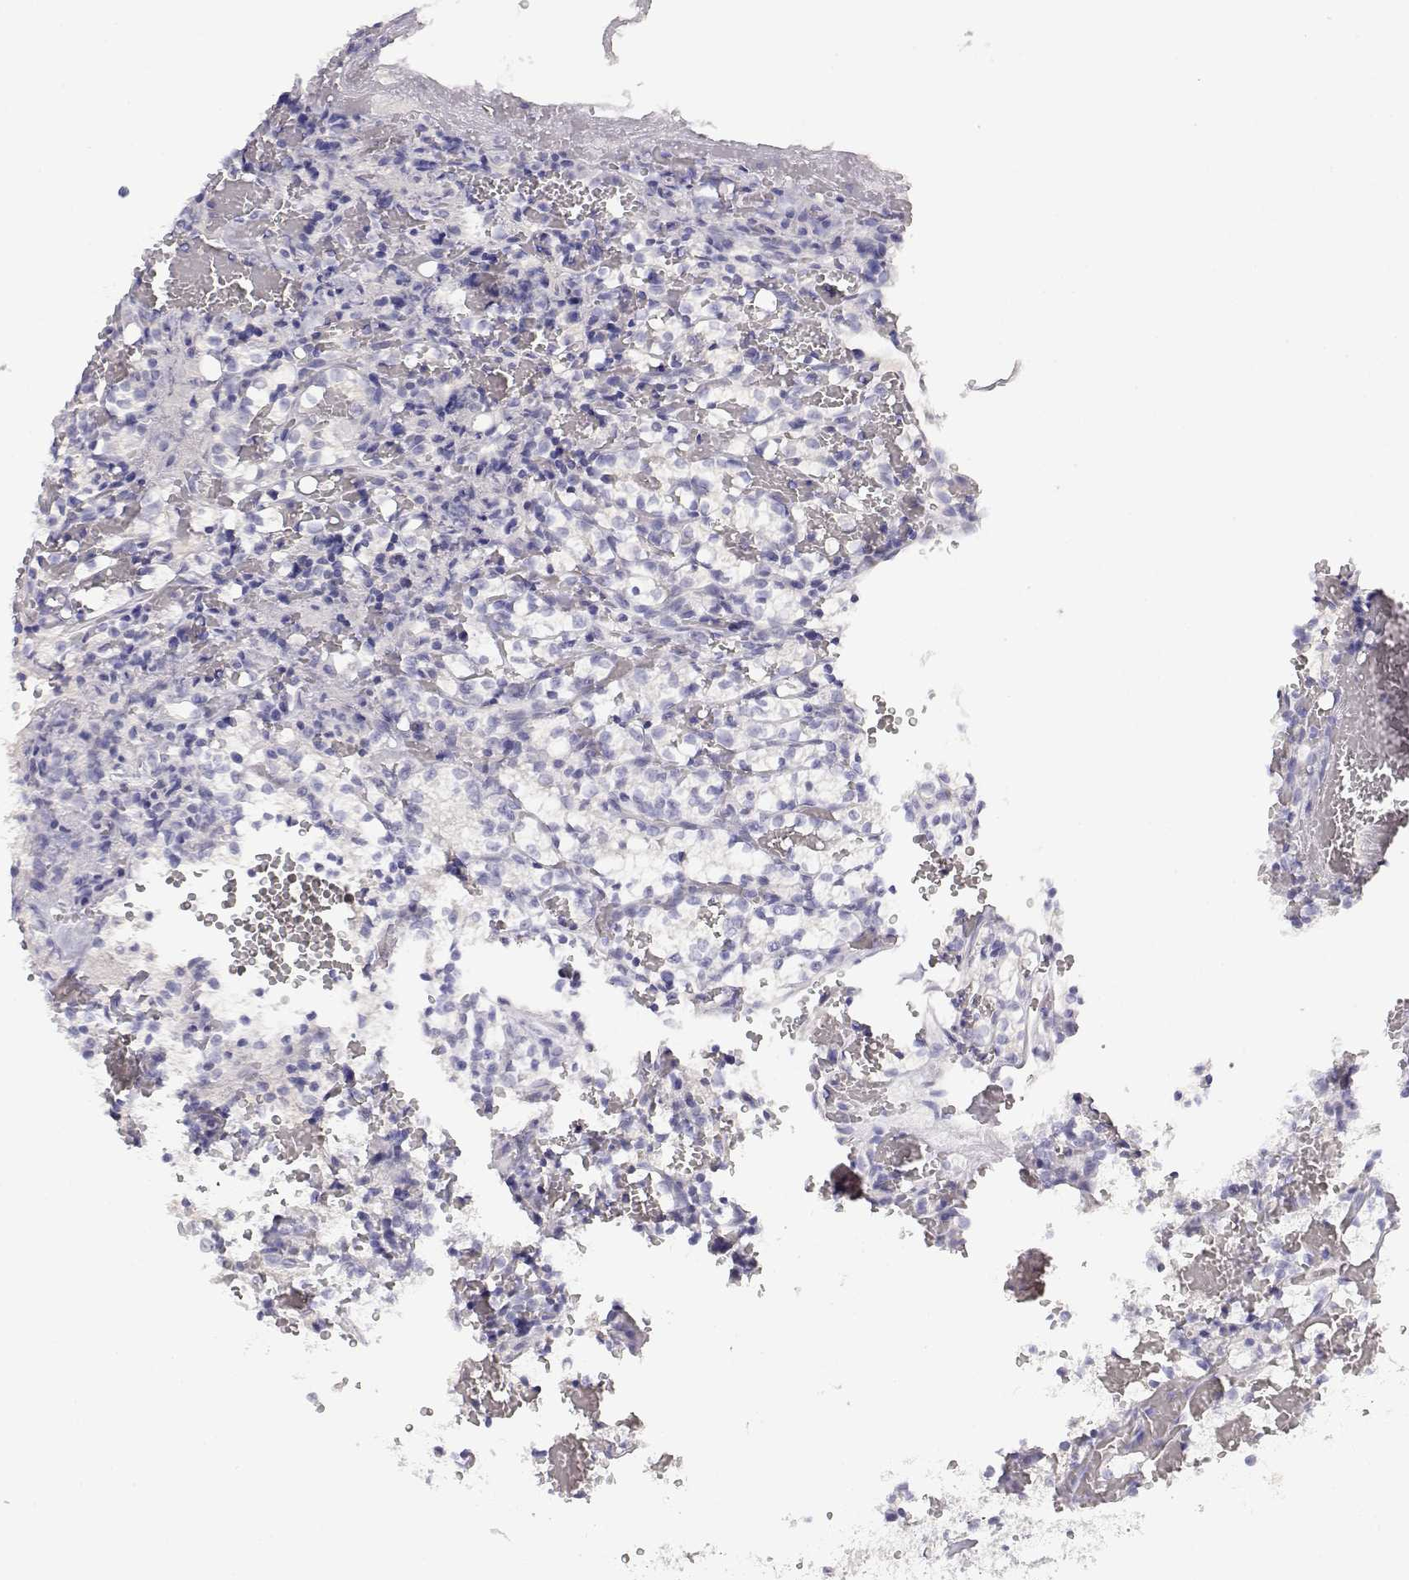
{"staining": {"intensity": "negative", "quantity": "none", "location": "none"}, "tissue": "renal cancer", "cell_type": "Tumor cells", "image_type": "cancer", "snomed": [{"axis": "morphology", "description": "Adenocarcinoma, NOS"}, {"axis": "topography", "description": "Kidney"}], "caption": "Tumor cells are negative for brown protein staining in renal cancer (adenocarcinoma).", "gene": "GPR174", "patient": {"sex": "female", "age": 69}}